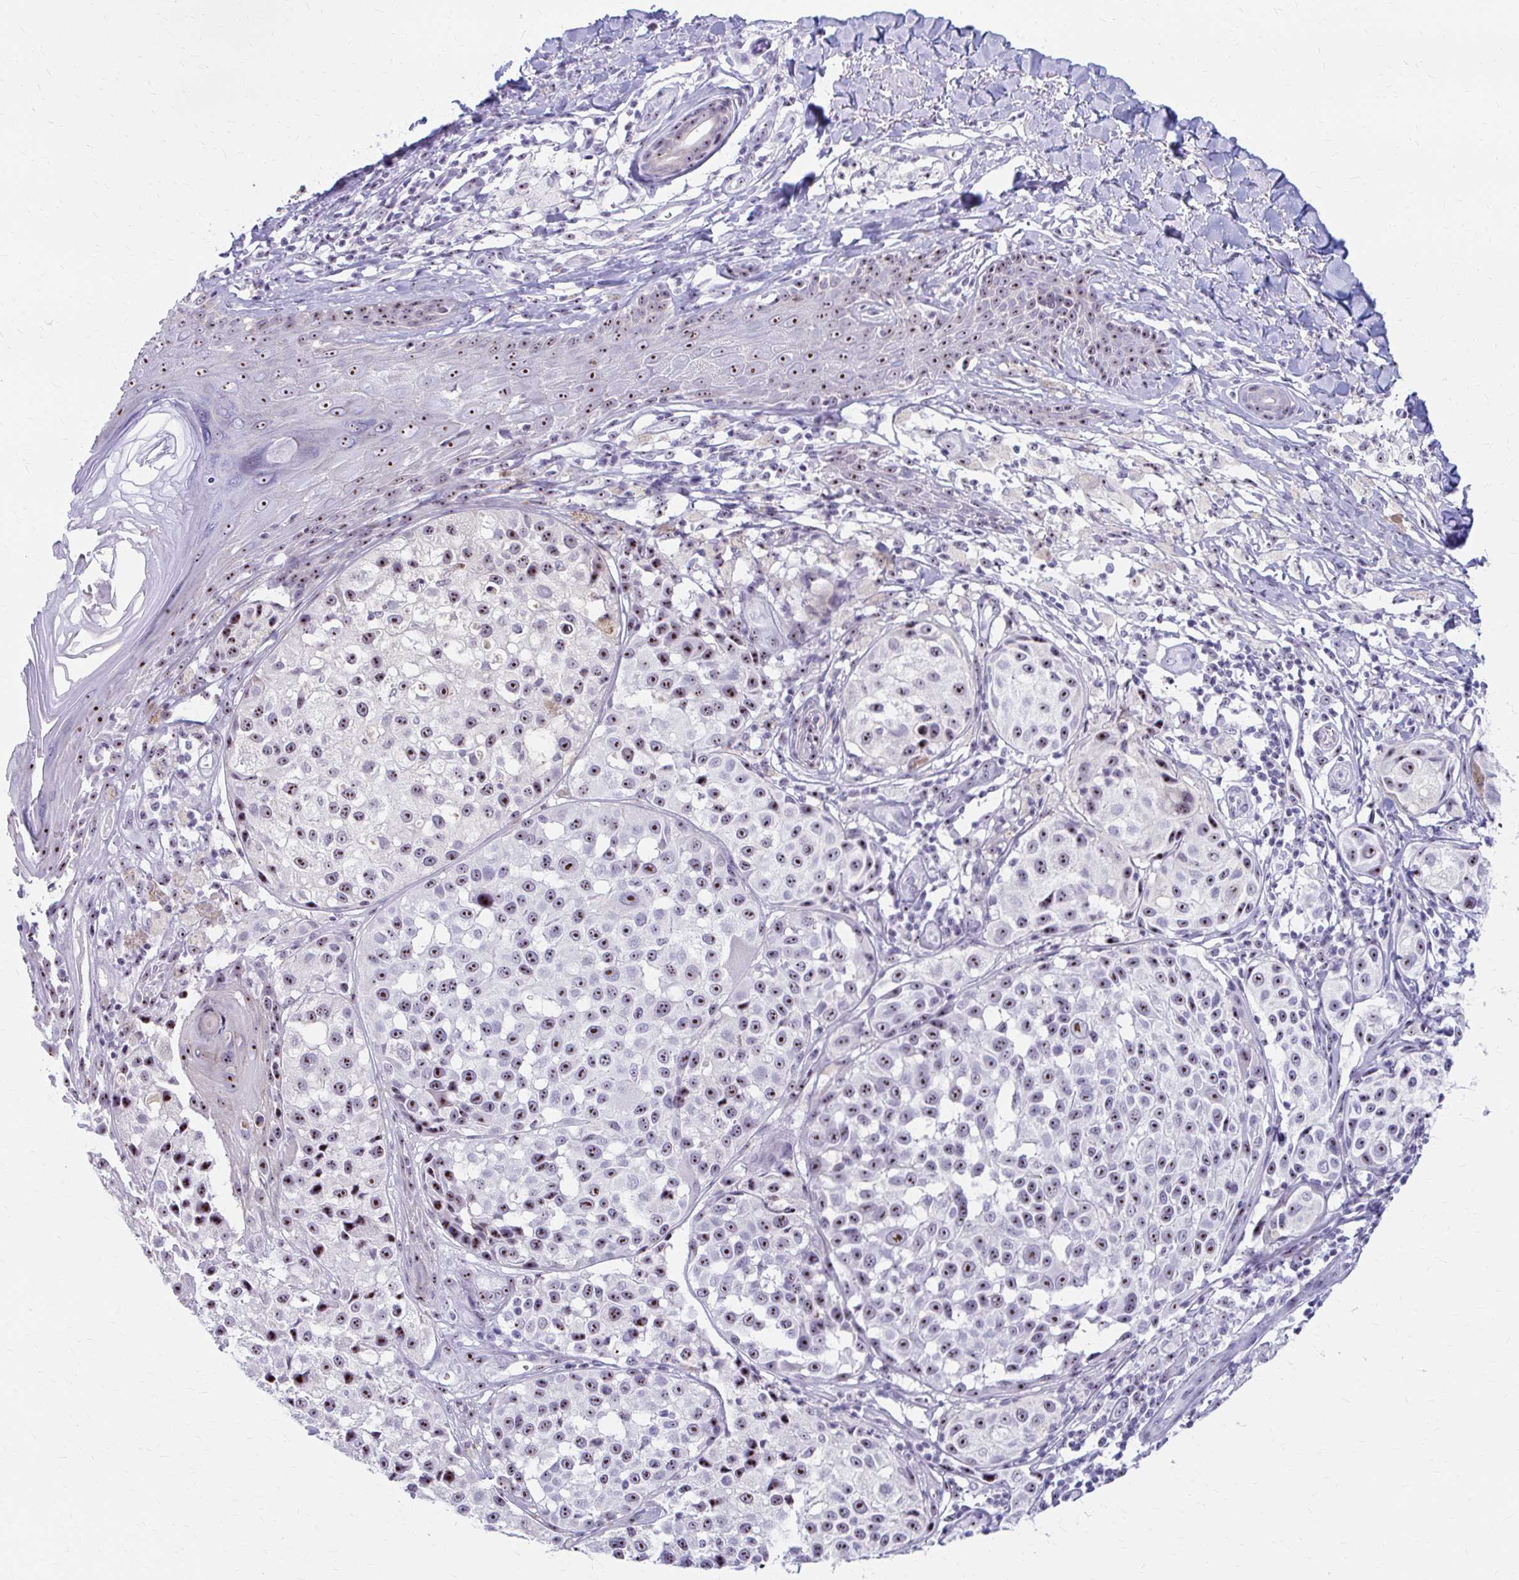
{"staining": {"intensity": "moderate", "quantity": ">75%", "location": "nuclear"}, "tissue": "melanoma", "cell_type": "Tumor cells", "image_type": "cancer", "snomed": [{"axis": "morphology", "description": "Malignant melanoma, NOS"}, {"axis": "topography", "description": "Skin"}], "caption": "This photomicrograph shows immunohistochemistry staining of human melanoma, with medium moderate nuclear positivity in approximately >75% of tumor cells.", "gene": "FTSJ3", "patient": {"sex": "male", "age": 39}}